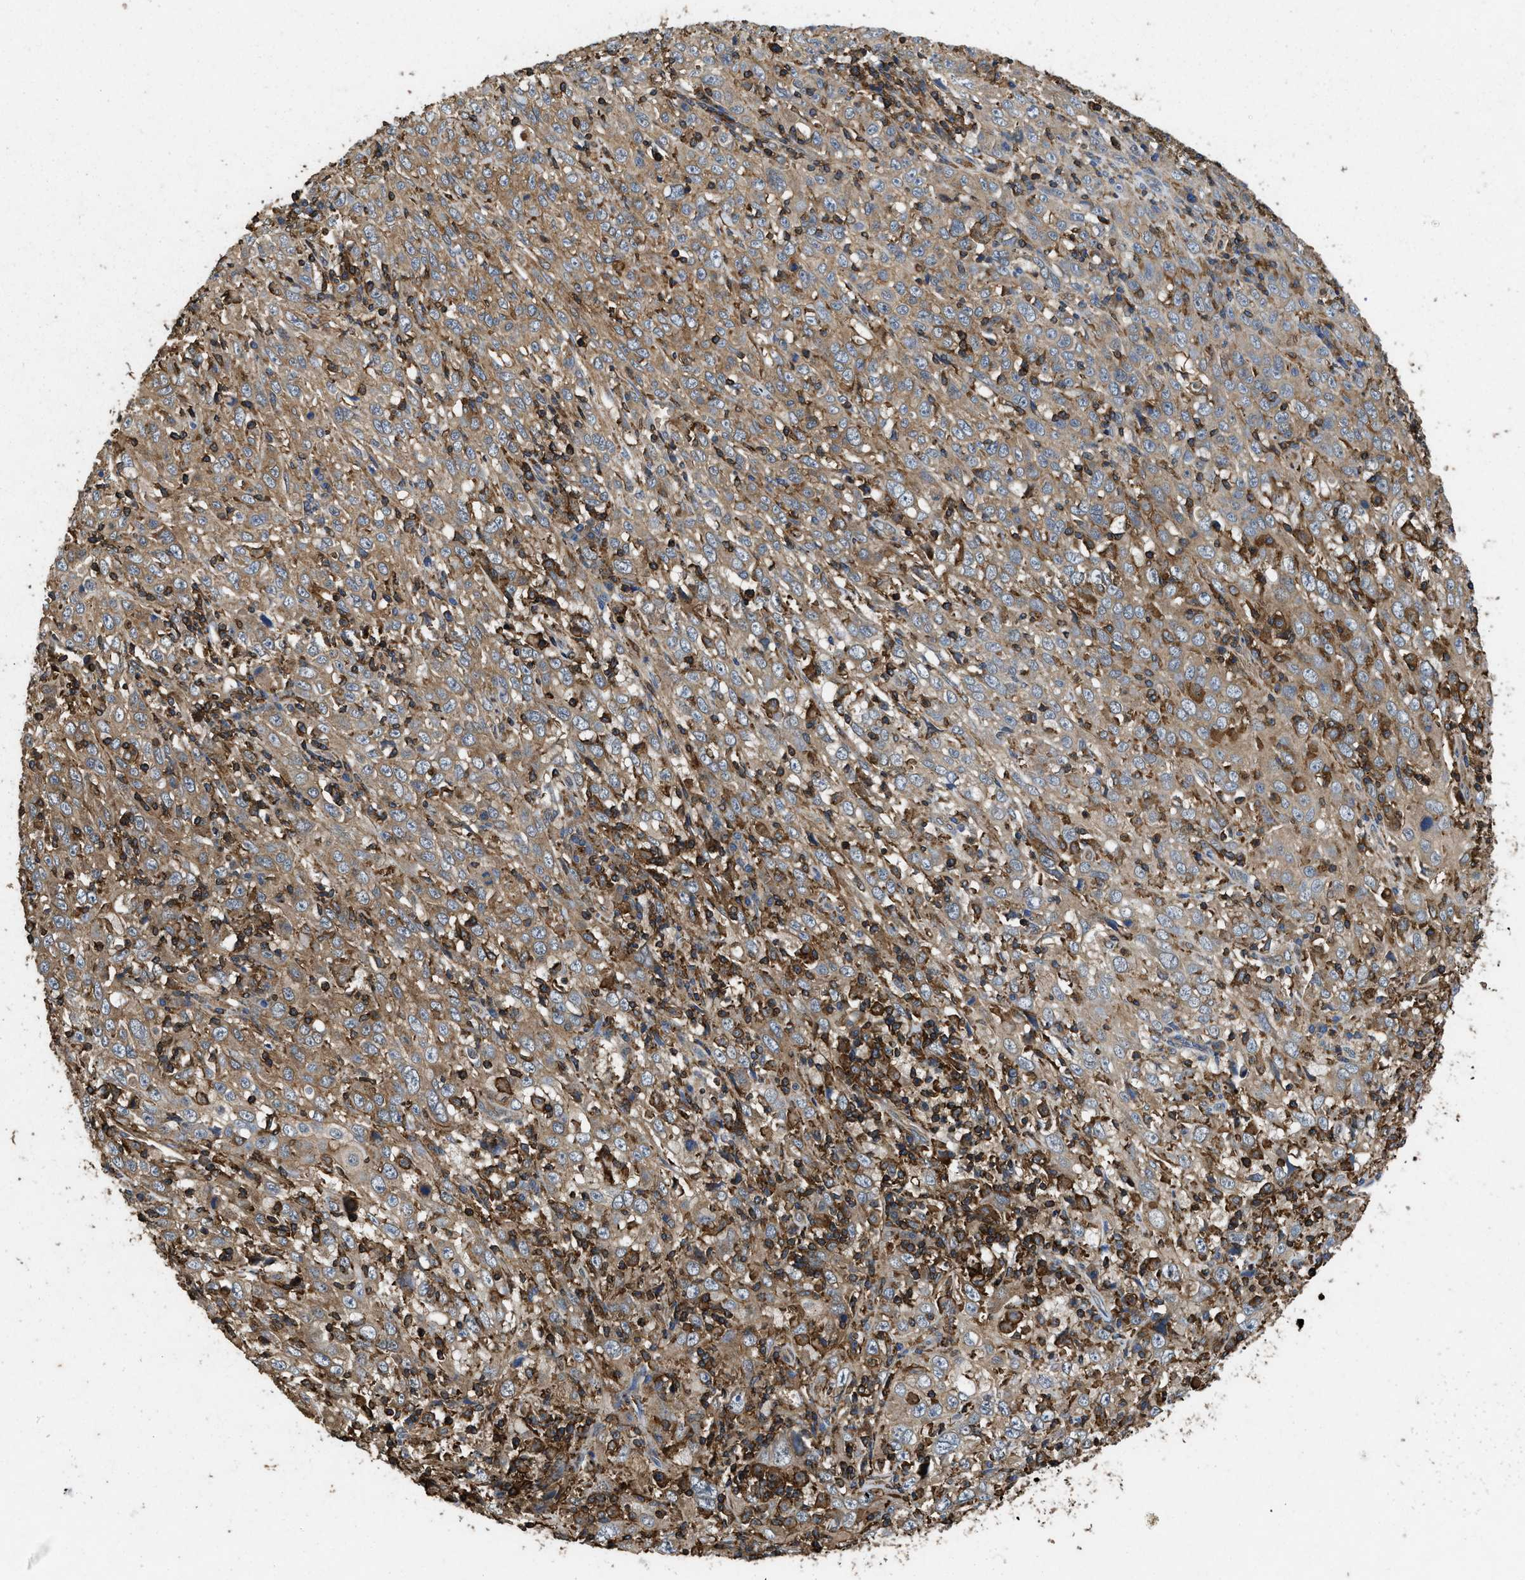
{"staining": {"intensity": "moderate", "quantity": ">75%", "location": "cytoplasmic/membranous"}, "tissue": "cervical cancer", "cell_type": "Tumor cells", "image_type": "cancer", "snomed": [{"axis": "morphology", "description": "Squamous cell carcinoma, NOS"}, {"axis": "topography", "description": "Cervix"}], "caption": "The image shows a brown stain indicating the presence of a protein in the cytoplasmic/membranous of tumor cells in cervical squamous cell carcinoma. (Stains: DAB in brown, nuclei in blue, Microscopy: brightfield microscopy at high magnification).", "gene": "LINGO2", "patient": {"sex": "female", "age": 46}}